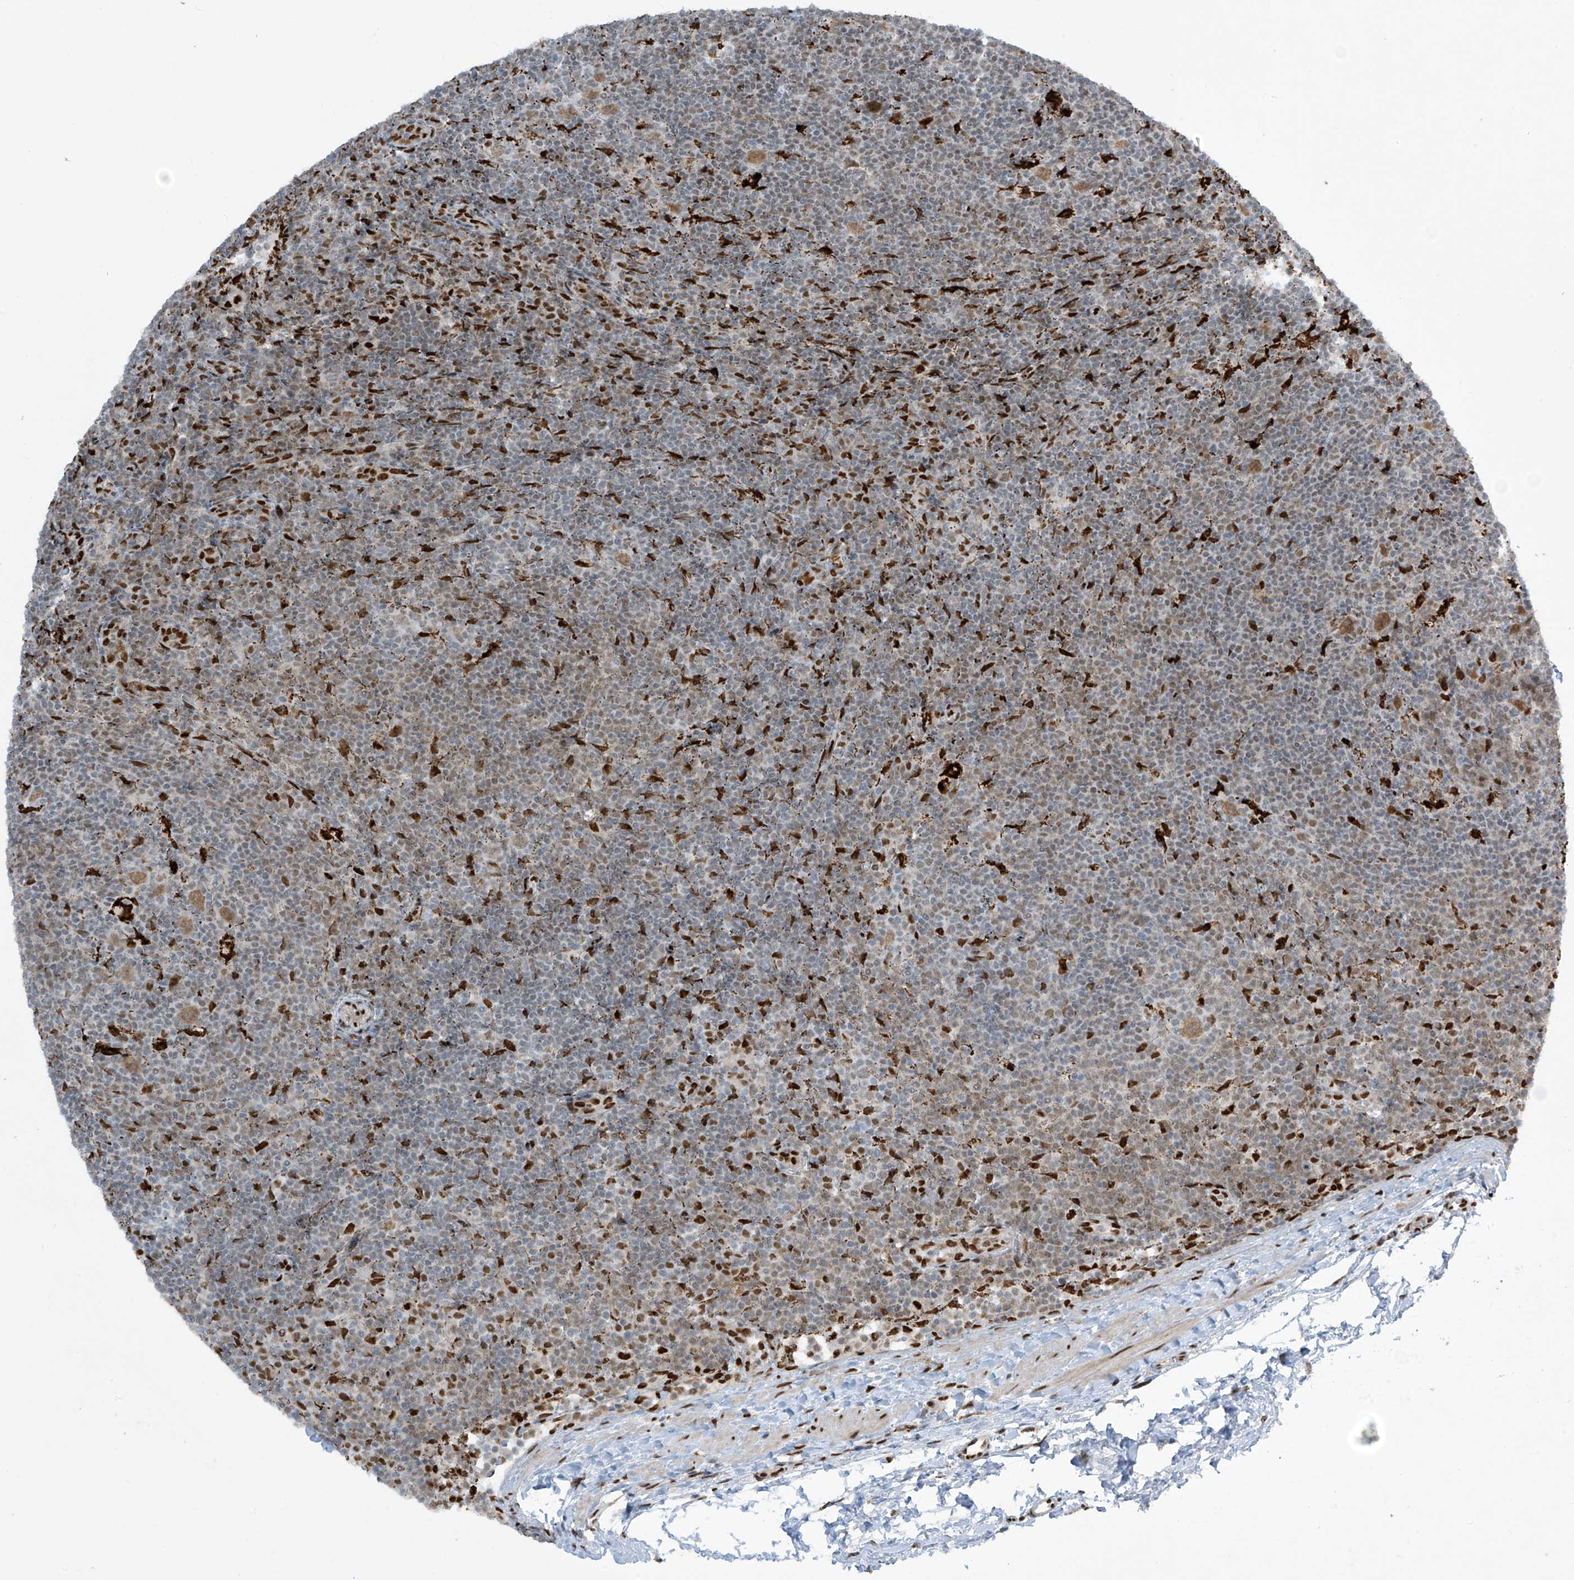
{"staining": {"intensity": "moderate", "quantity": ">75%", "location": "nuclear"}, "tissue": "lymphoma", "cell_type": "Tumor cells", "image_type": "cancer", "snomed": [{"axis": "morphology", "description": "Hodgkin's disease, NOS"}, {"axis": "topography", "description": "Lymph node"}], "caption": "This histopathology image demonstrates IHC staining of Hodgkin's disease, with medium moderate nuclear positivity in approximately >75% of tumor cells.", "gene": "PM20D2", "patient": {"sex": "female", "age": 57}}